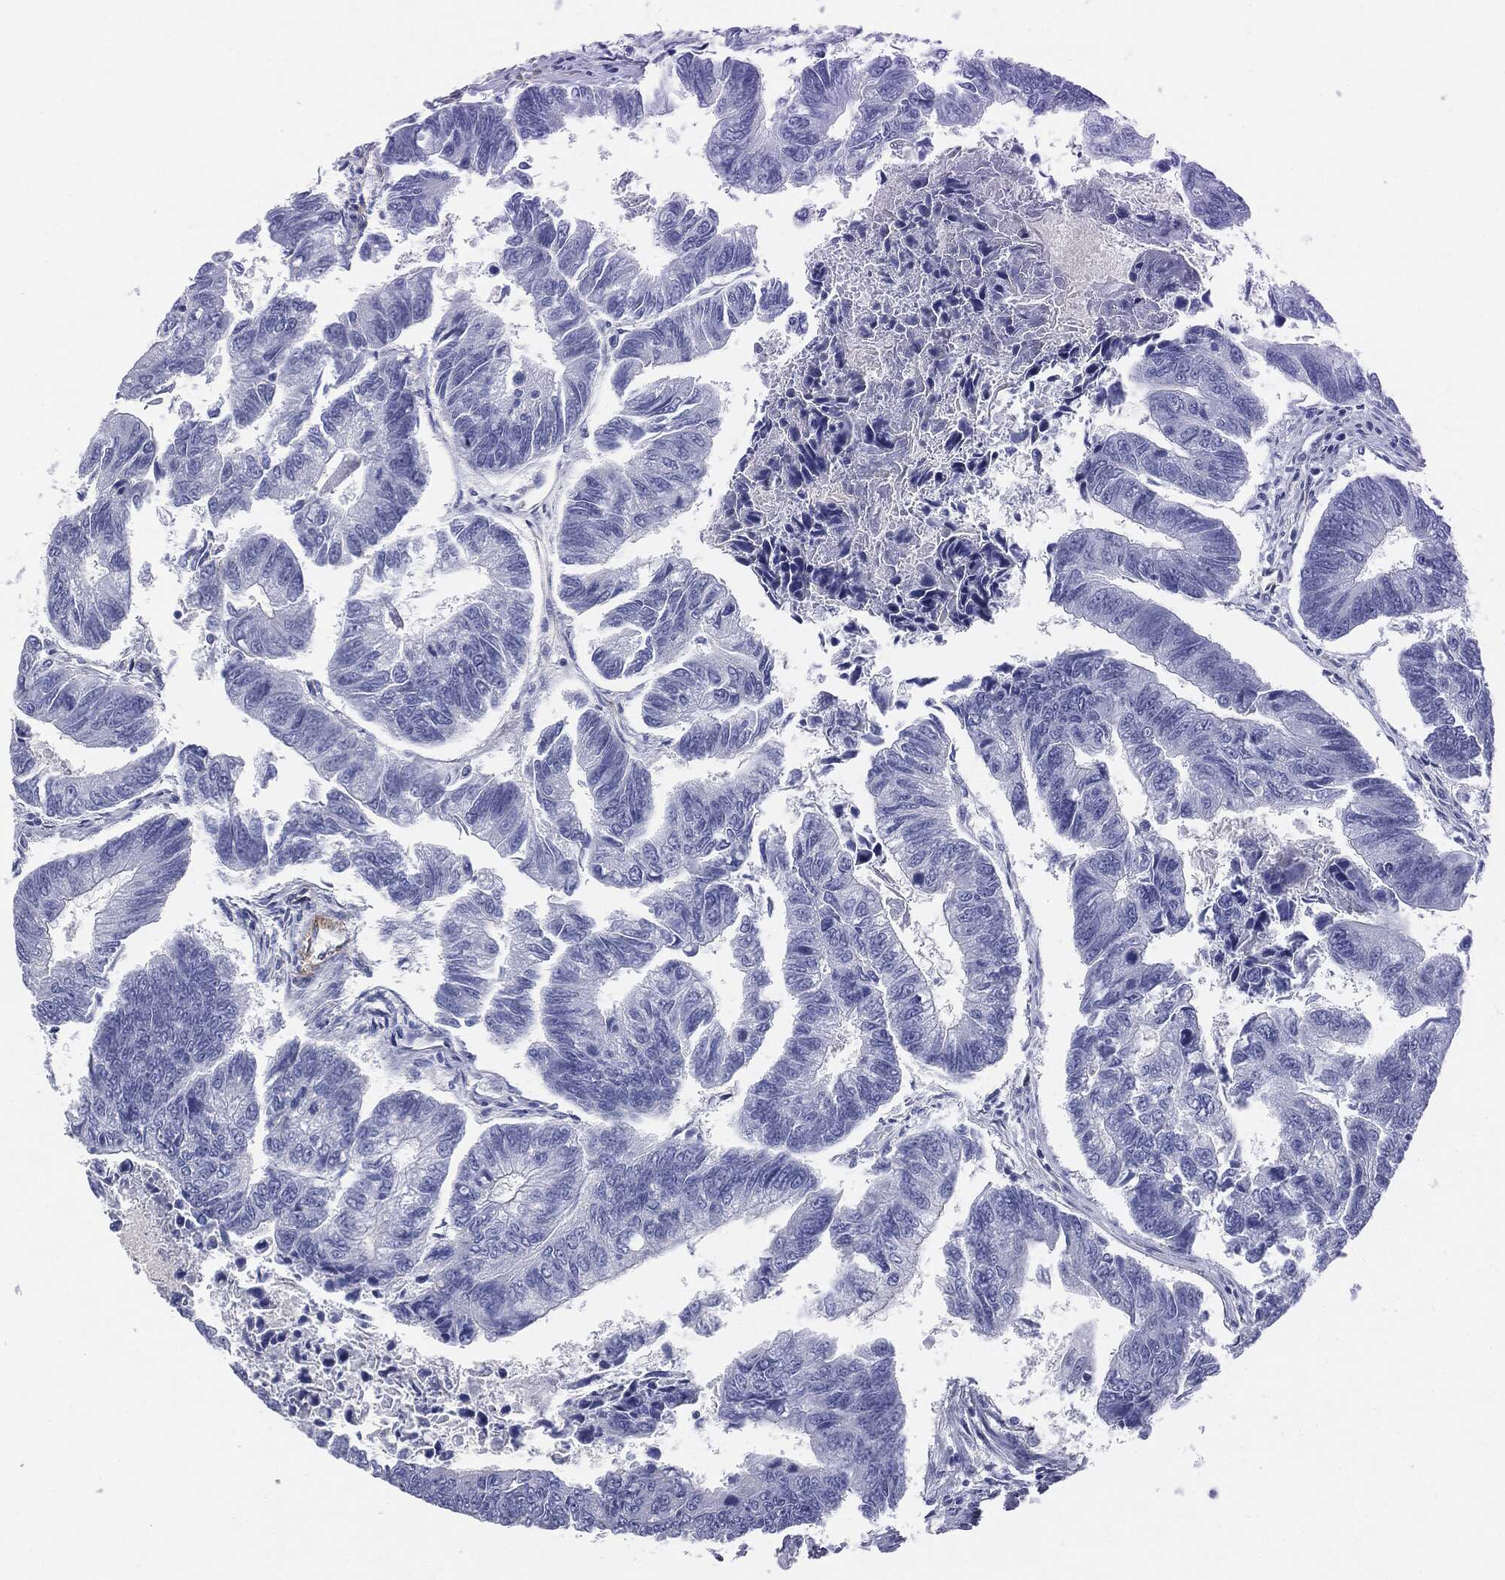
{"staining": {"intensity": "negative", "quantity": "none", "location": "none"}, "tissue": "colorectal cancer", "cell_type": "Tumor cells", "image_type": "cancer", "snomed": [{"axis": "morphology", "description": "Adenocarcinoma, NOS"}, {"axis": "topography", "description": "Colon"}], "caption": "High magnification brightfield microscopy of colorectal cancer stained with DAB (3,3'-diaminobenzidine) (brown) and counterstained with hematoxylin (blue): tumor cells show no significant positivity.", "gene": "MUC5AC", "patient": {"sex": "female", "age": 65}}